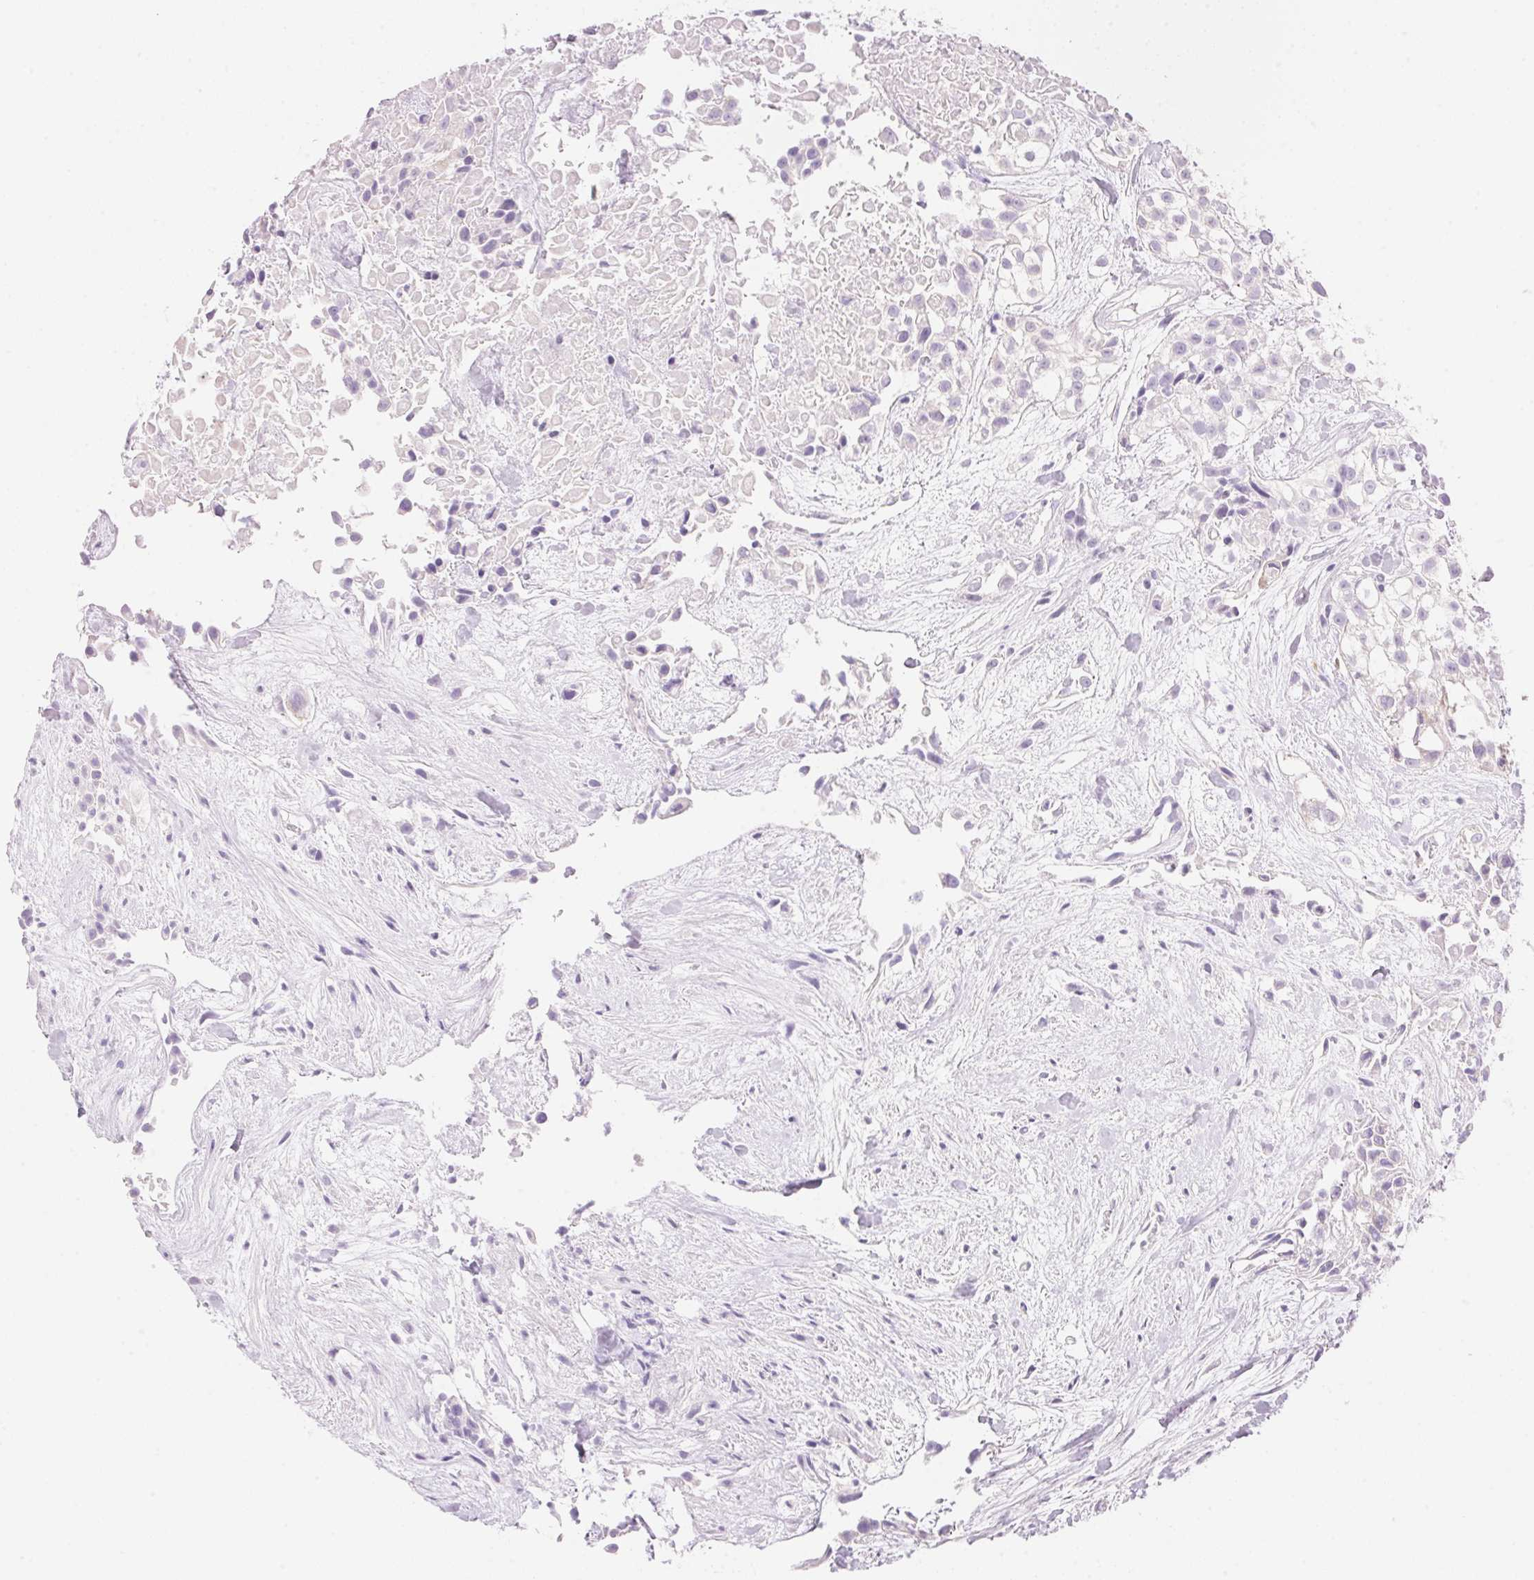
{"staining": {"intensity": "negative", "quantity": "none", "location": "none"}, "tissue": "urothelial cancer", "cell_type": "Tumor cells", "image_type": "cancer", "snomed": [{"axis": "morphology", "description": "Urothelial carcinoma, High grade"}, {"axis": "topography", "description": "Urinary bladder"}], "caption": "An immunohistochemistry micrograph of urothelial cancer is shown. There is no staining in tumor cells of urothelial cancer.", "gene": "DHCR24", "patient": {"sex": "male", "age": 56}}